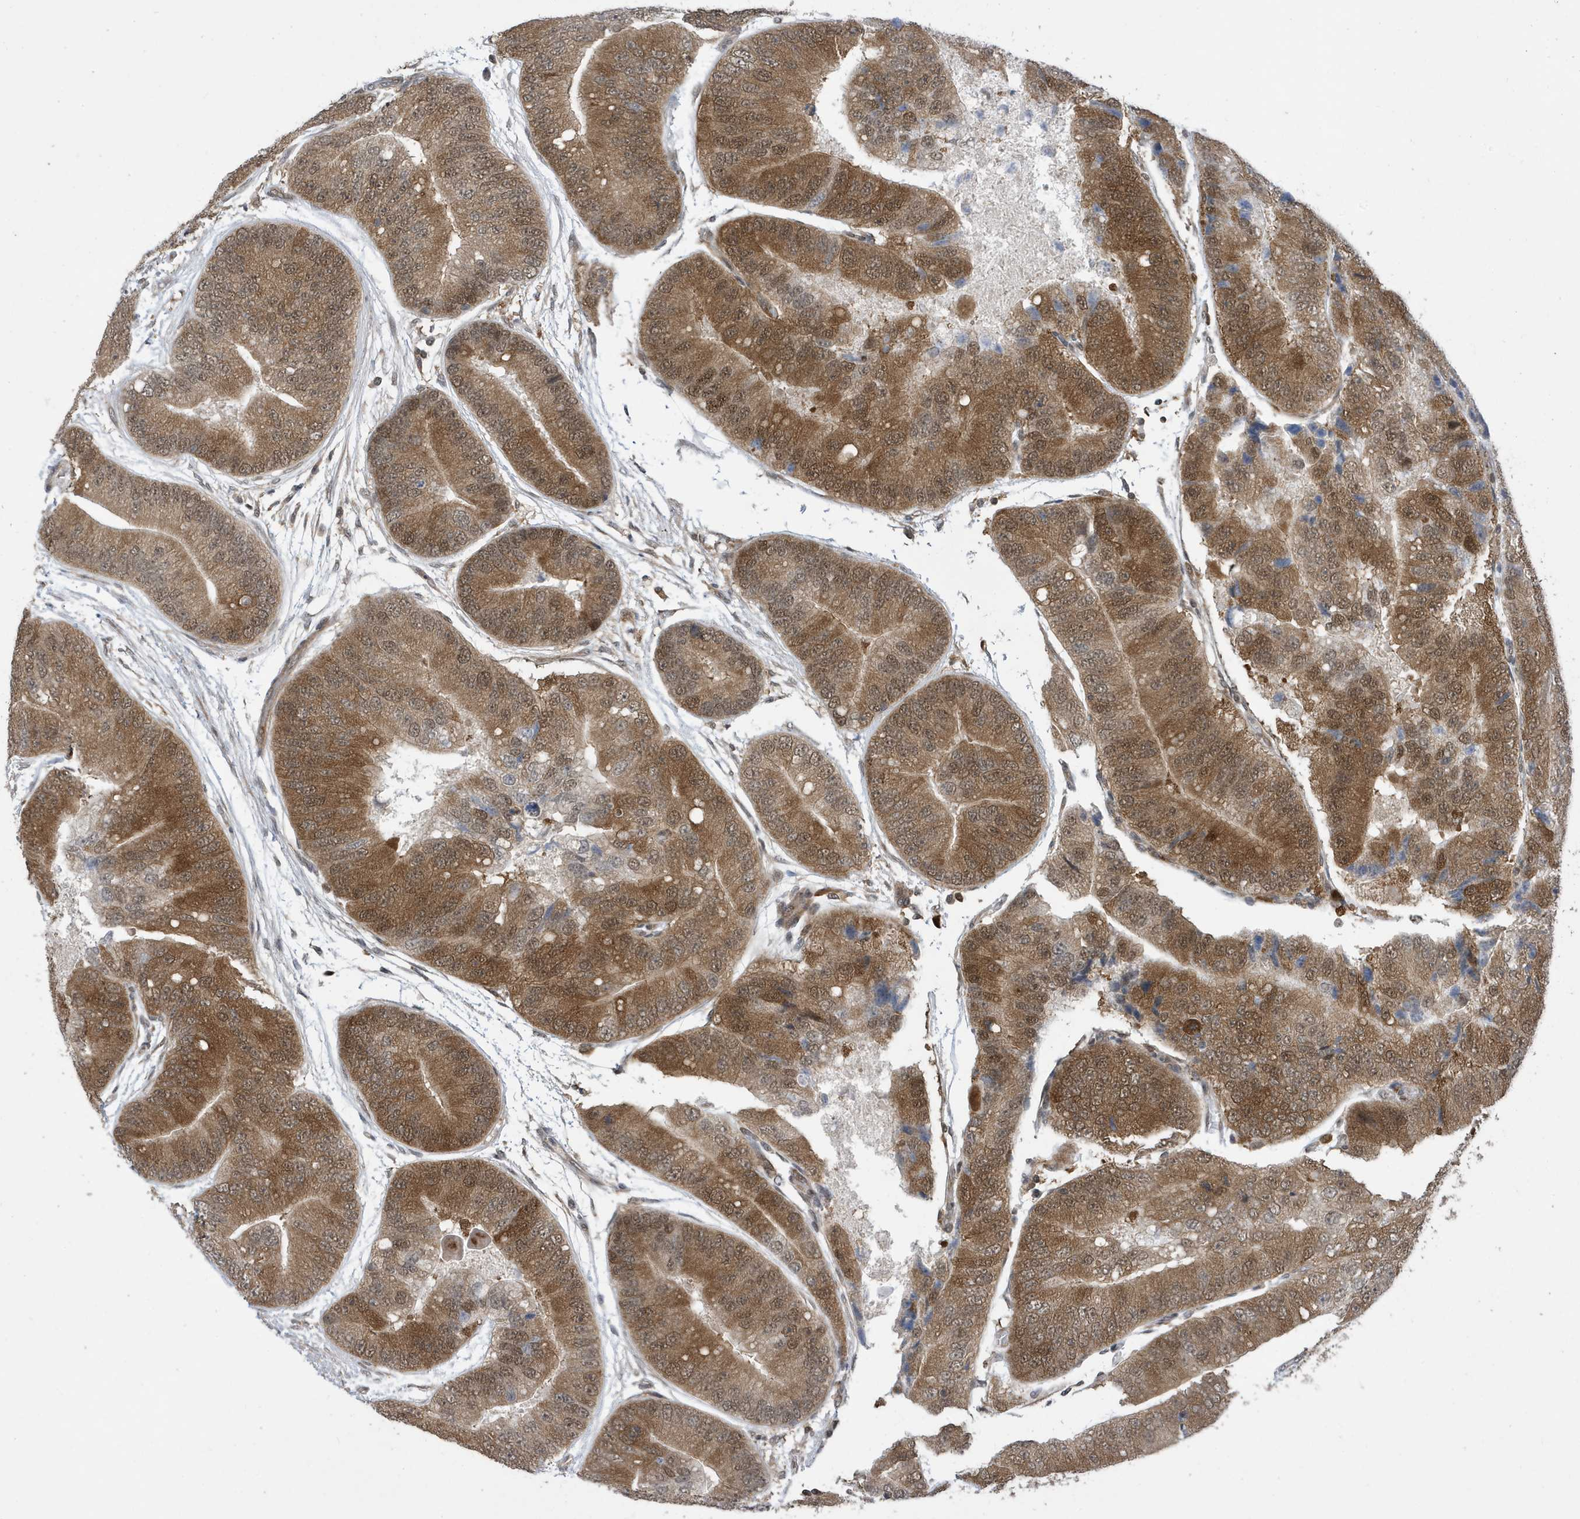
{"staining": {"intensity": "moderate", "quantity": ">75%", "location": "cytoplasmic/membranous,nuclear"}, "tissue": "prostate cancer", "cell_type": "Tumor cells", "image_type": "cancer", "snomed": [{"axis": "morphology", "description": "Adenocarcinoma, High grade"}, {"axis": "topography", "description": "Prostate"}], "caption": "Moderate cytoplasmic/membranous and nuclear staining is seen in approximately >75% of tumor cells in prostate cancer (high-grade adenocarcinoma).", "gene": "UBQLN1", "patient": {"sex": "male", "age": 70}}